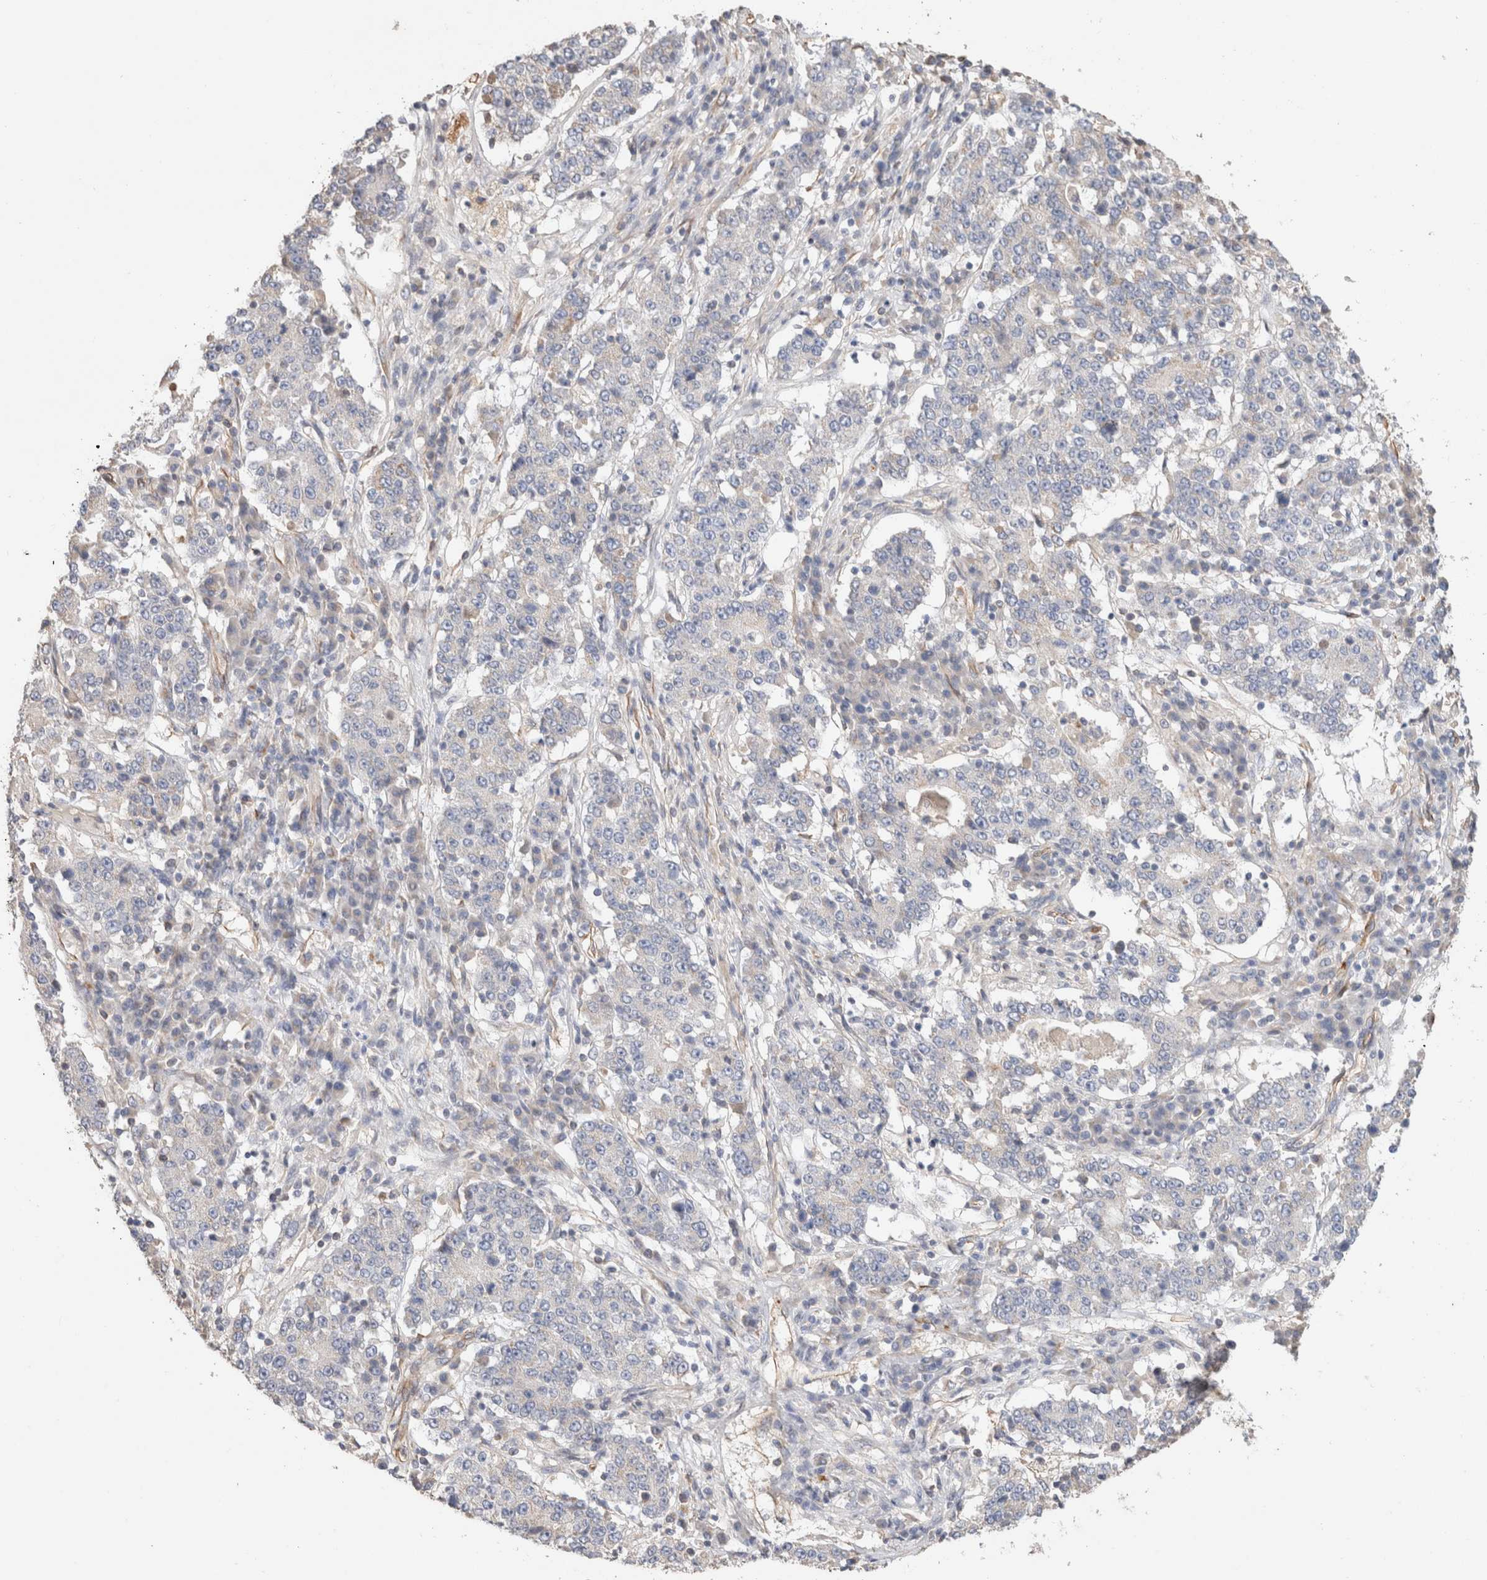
{"staining": {"intensity": "negative", "quantity": "none", "location": "none"}, "tissue": "stomach cancer", "cell_type": "Tumor cells", "image_type": "cancer", "snomed": [{"axis": "morphology", "description": "Adenocarcinoma, NOS"}, {"axis": "topography", "description": "Stomach"}], "caption": "This is an immunohistochemistry micrograph of stomach adenocarcinoma. There is no expression in tumor cells.", "gene": "PROS1", "patient": {"sex": "male", "age": 59}}